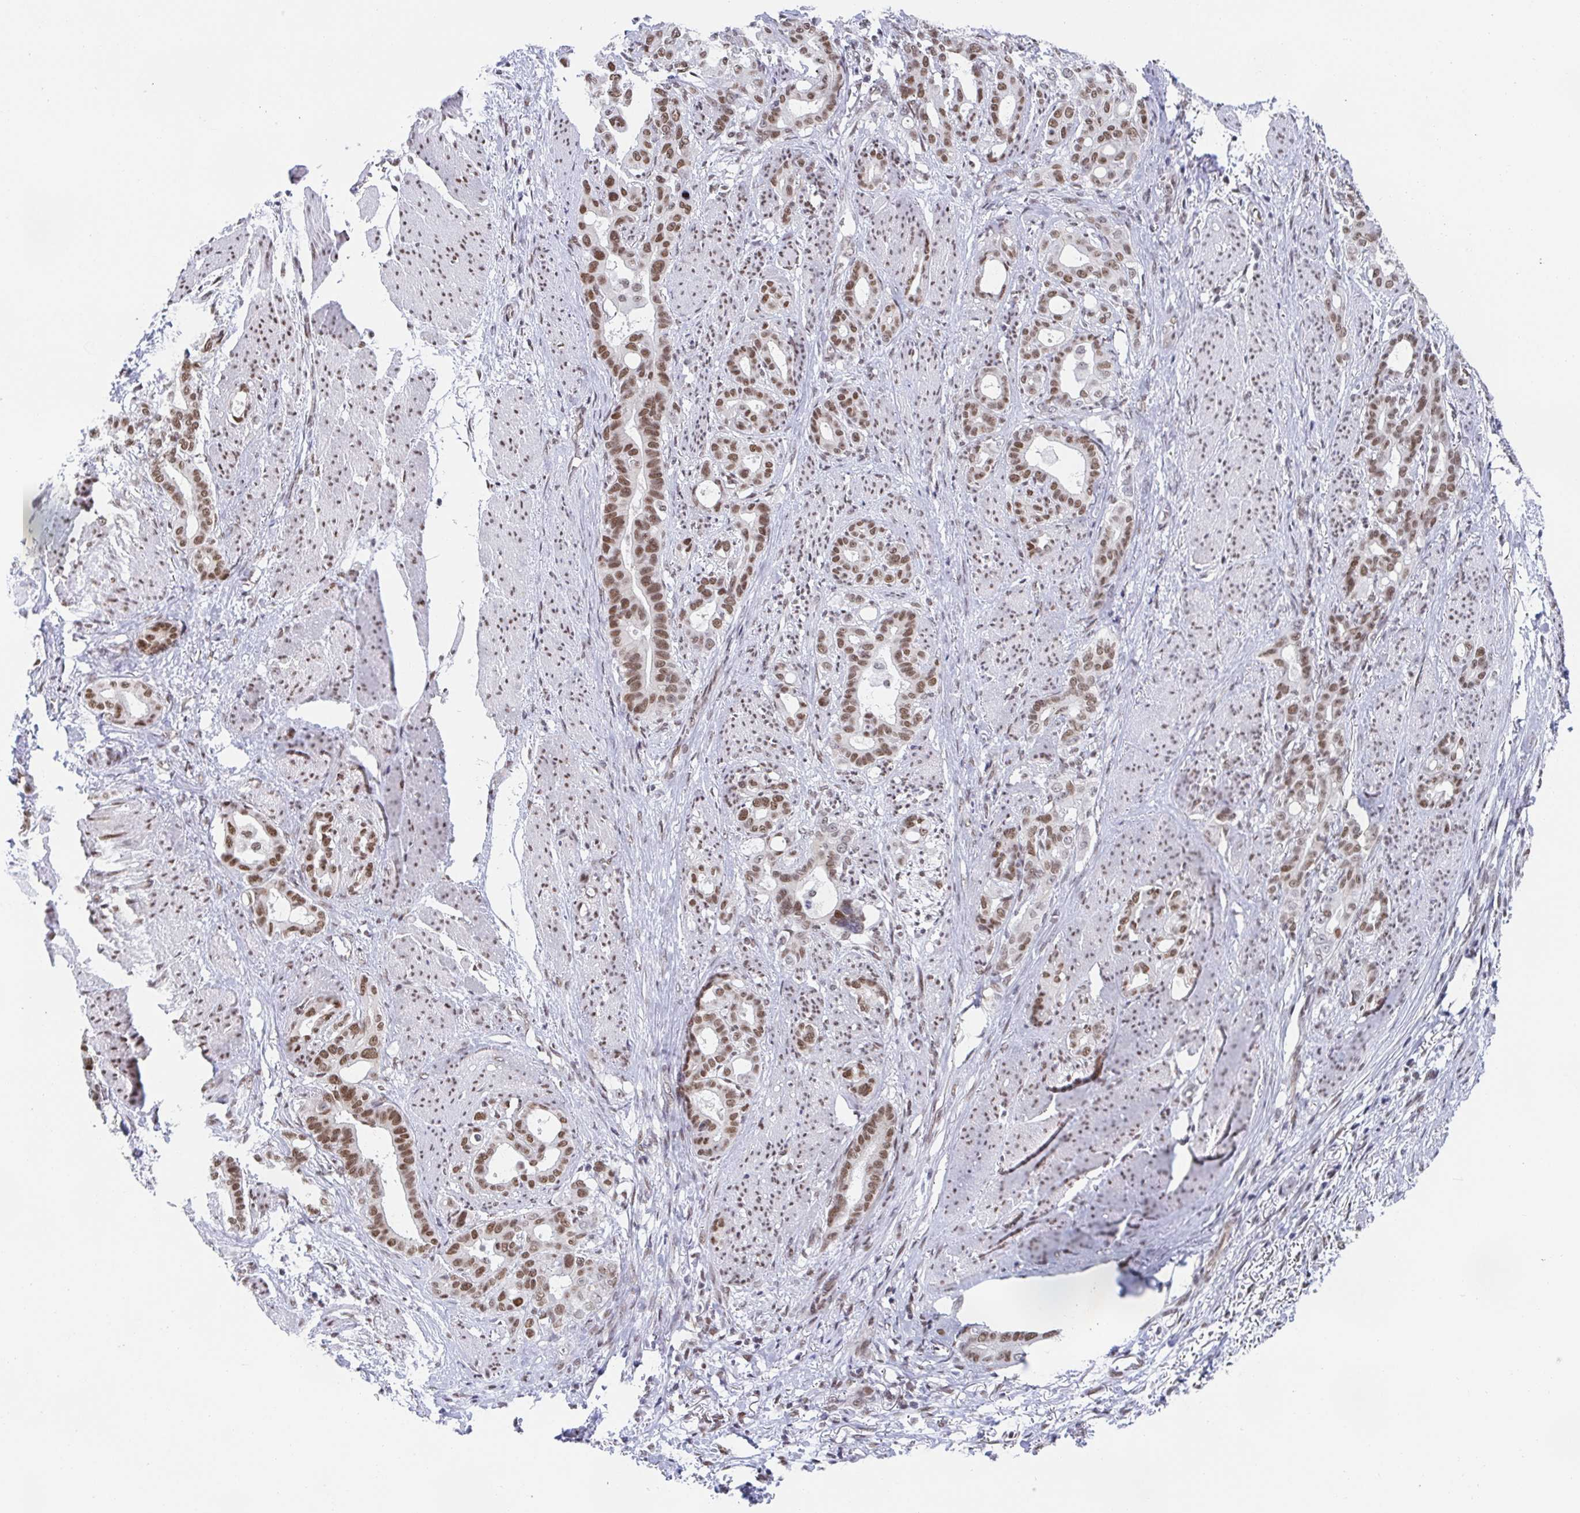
{"staining": {"intensity": "moderate", "quantity": ">75%", "location": "nuclear"}, "tissue": "stomach cancer", "cell_type": "Tumor cells", "image_type": "cancer", "snomed": [{"axis": "morphology", "description": "Normal tissue, NOS"}, {"axis": "morphology", "description": "Adenocarcinoma, NOS"}, {"axis": "topography", "description": "Esophagus"}, {"axis": "topography", "description": "Stomach, upper"}], "caption": "Protein expression analysis of human stomach cancer reveals moderate nuclear staining in approximately >75% of tumor cells.", "gene": "SLC7A10", "patient": {"sex": "male", "age": 62}}